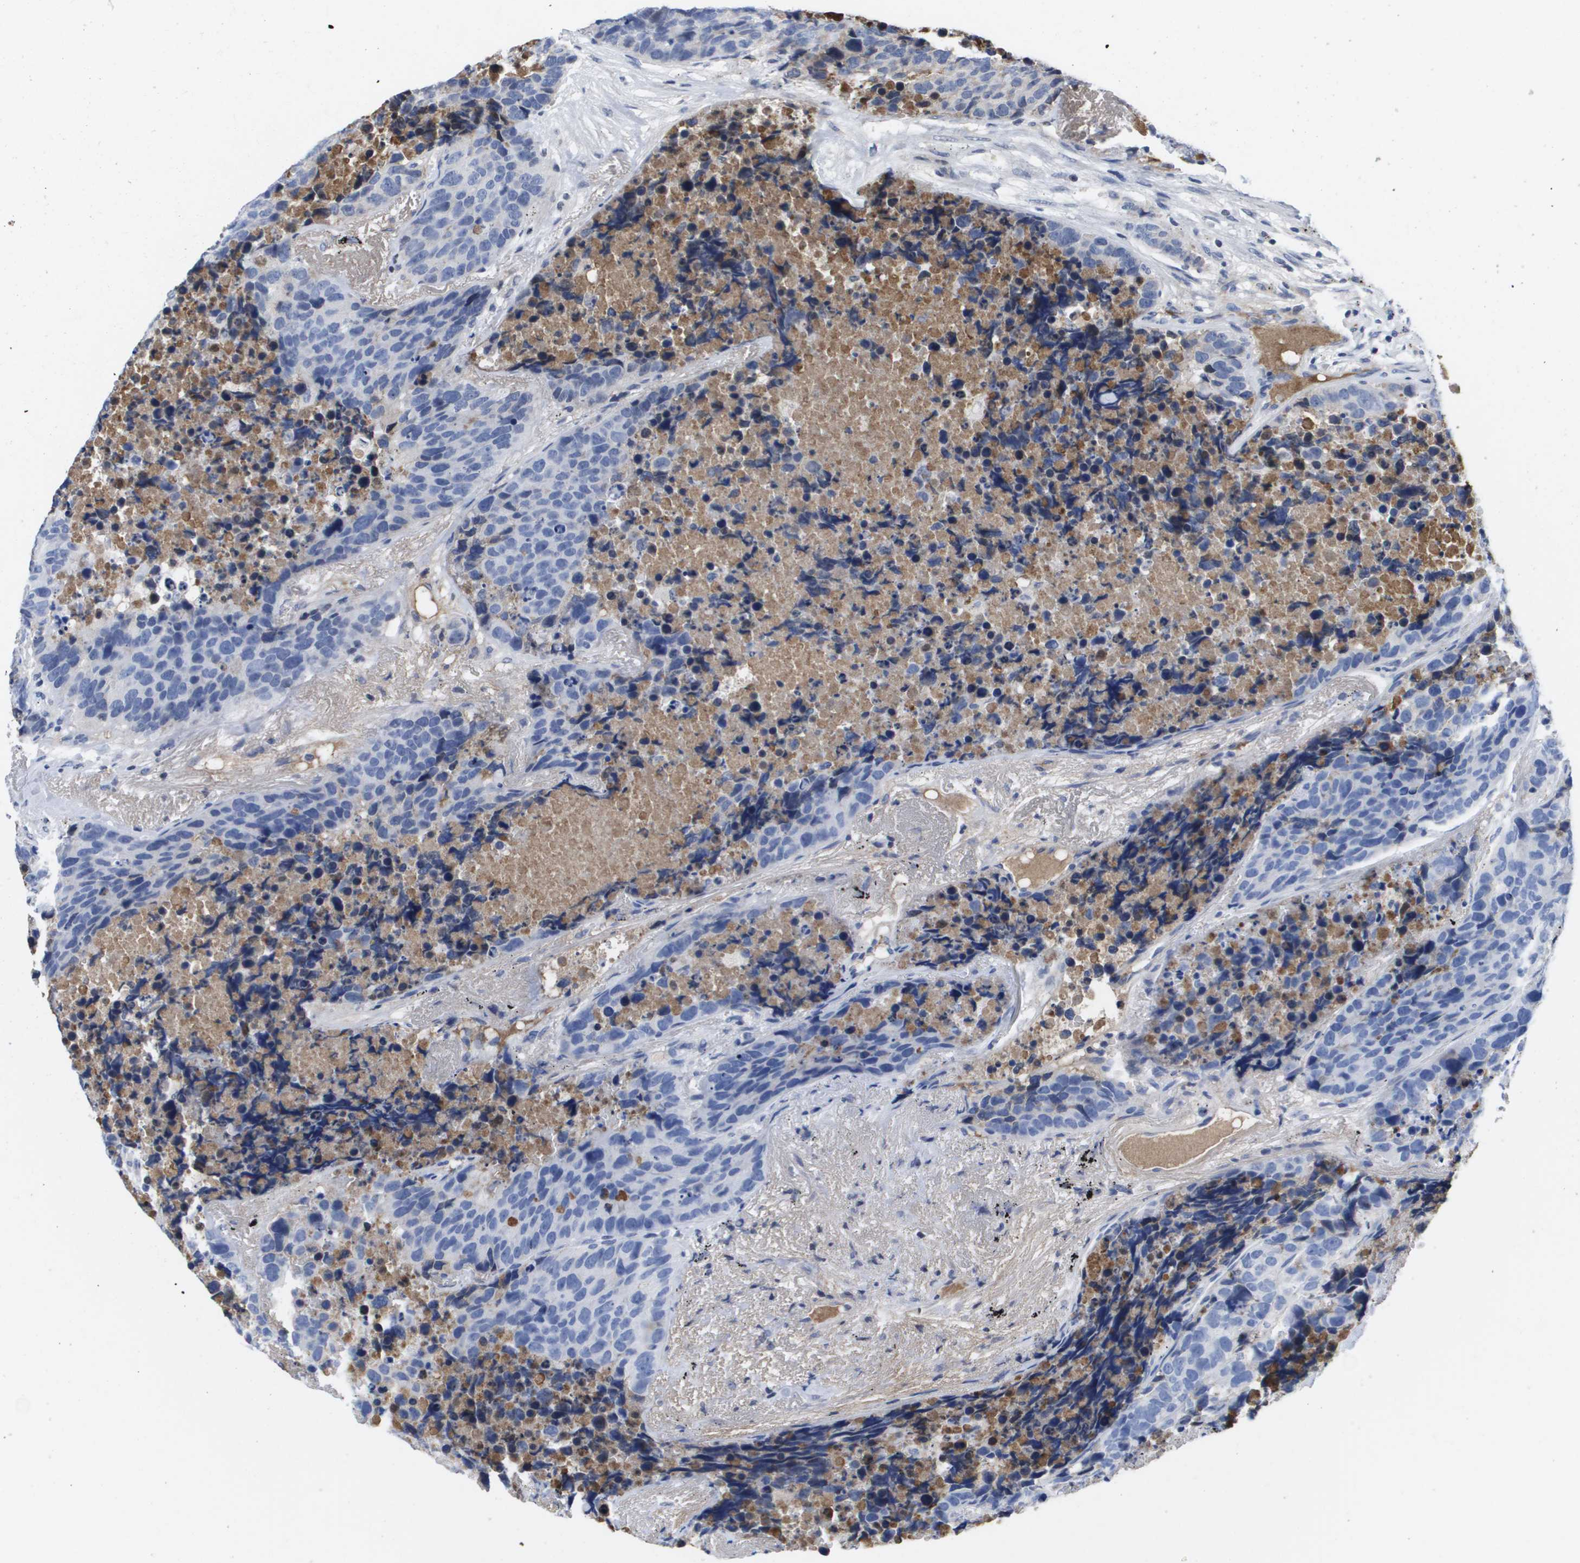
{"staining": {"intensity": "negative", "quantity": "none", "location": "none"}, "tissue": "carcinoid", "cell_type": "Tumor cells", "image_type": "cancer", "snomed": [{"axis": "morphology", "description": "Carcinoid, malignant, NOS"}, {"axis": "topography", "description": "Lung"}], "caption": "A histopathology image of malignant carcinoid stained for a protein reveals no brown staining in tumor cells.", "gene": "SERPINC1", "patient": {"sex": "male", "age": 60}}